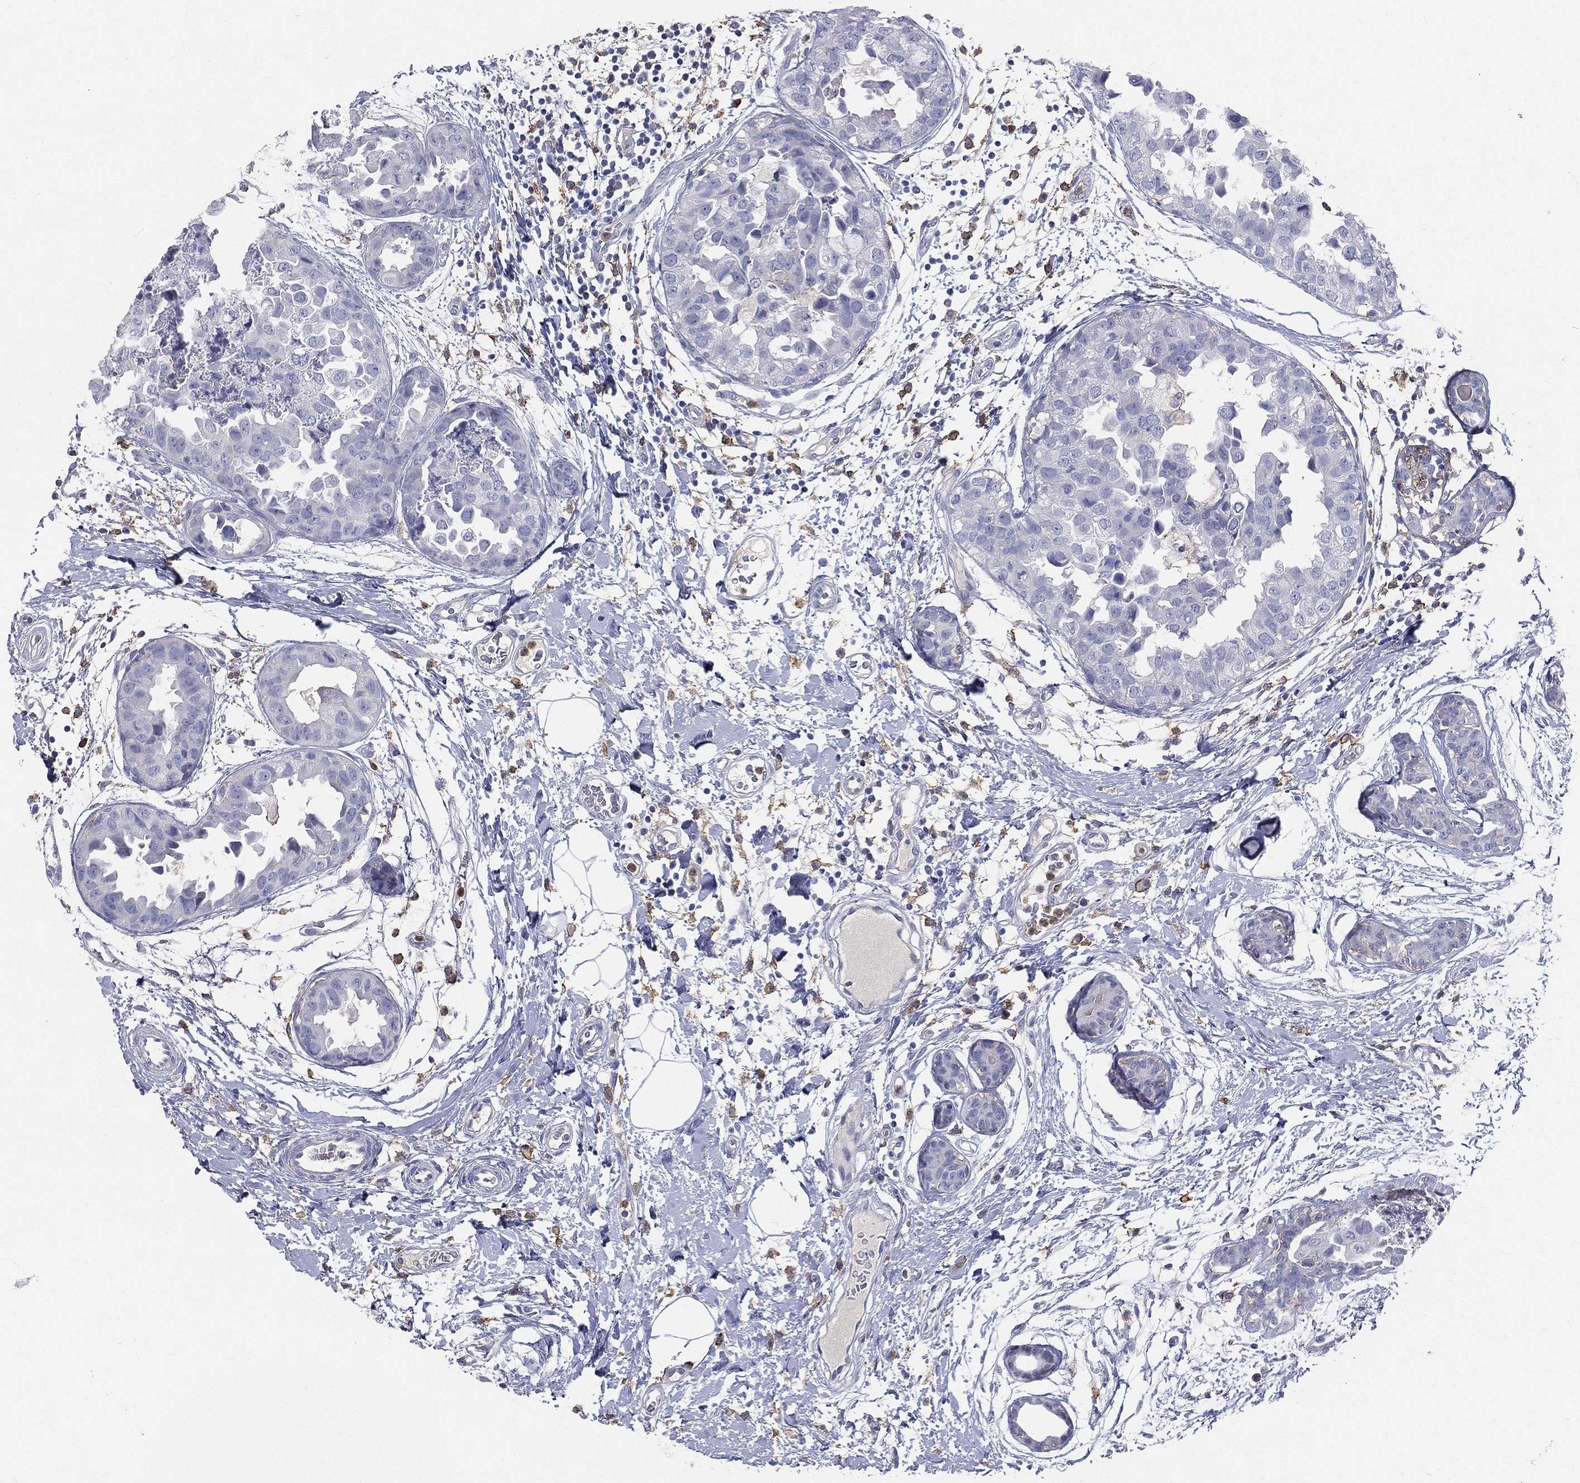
{"staining": {"intensity": "negative", "quantity": "none", "location": "none"}, "tissue": "breast cancer", "cell_type": "Tumor cells", "image_type": "cancer", "snomed": [{"axis": "morphology", "description": "Normal tissue, NOS"}, {"axis": "morphology", "description": "Duct carcinoma"}, {"axis": "topography", "description": "Breast"}], "caption": "An immunohistochemistry histopathology image of invasive ductal carcinoma (breast) is shown. There is no staining in tumor cells of invasive ductal carcinoma (breast). (DAB immunohistochemistry (IHC) with hematoxylin counter stain).", "gene": "CD33", "patient": {"sex": "female", "age": 40}}